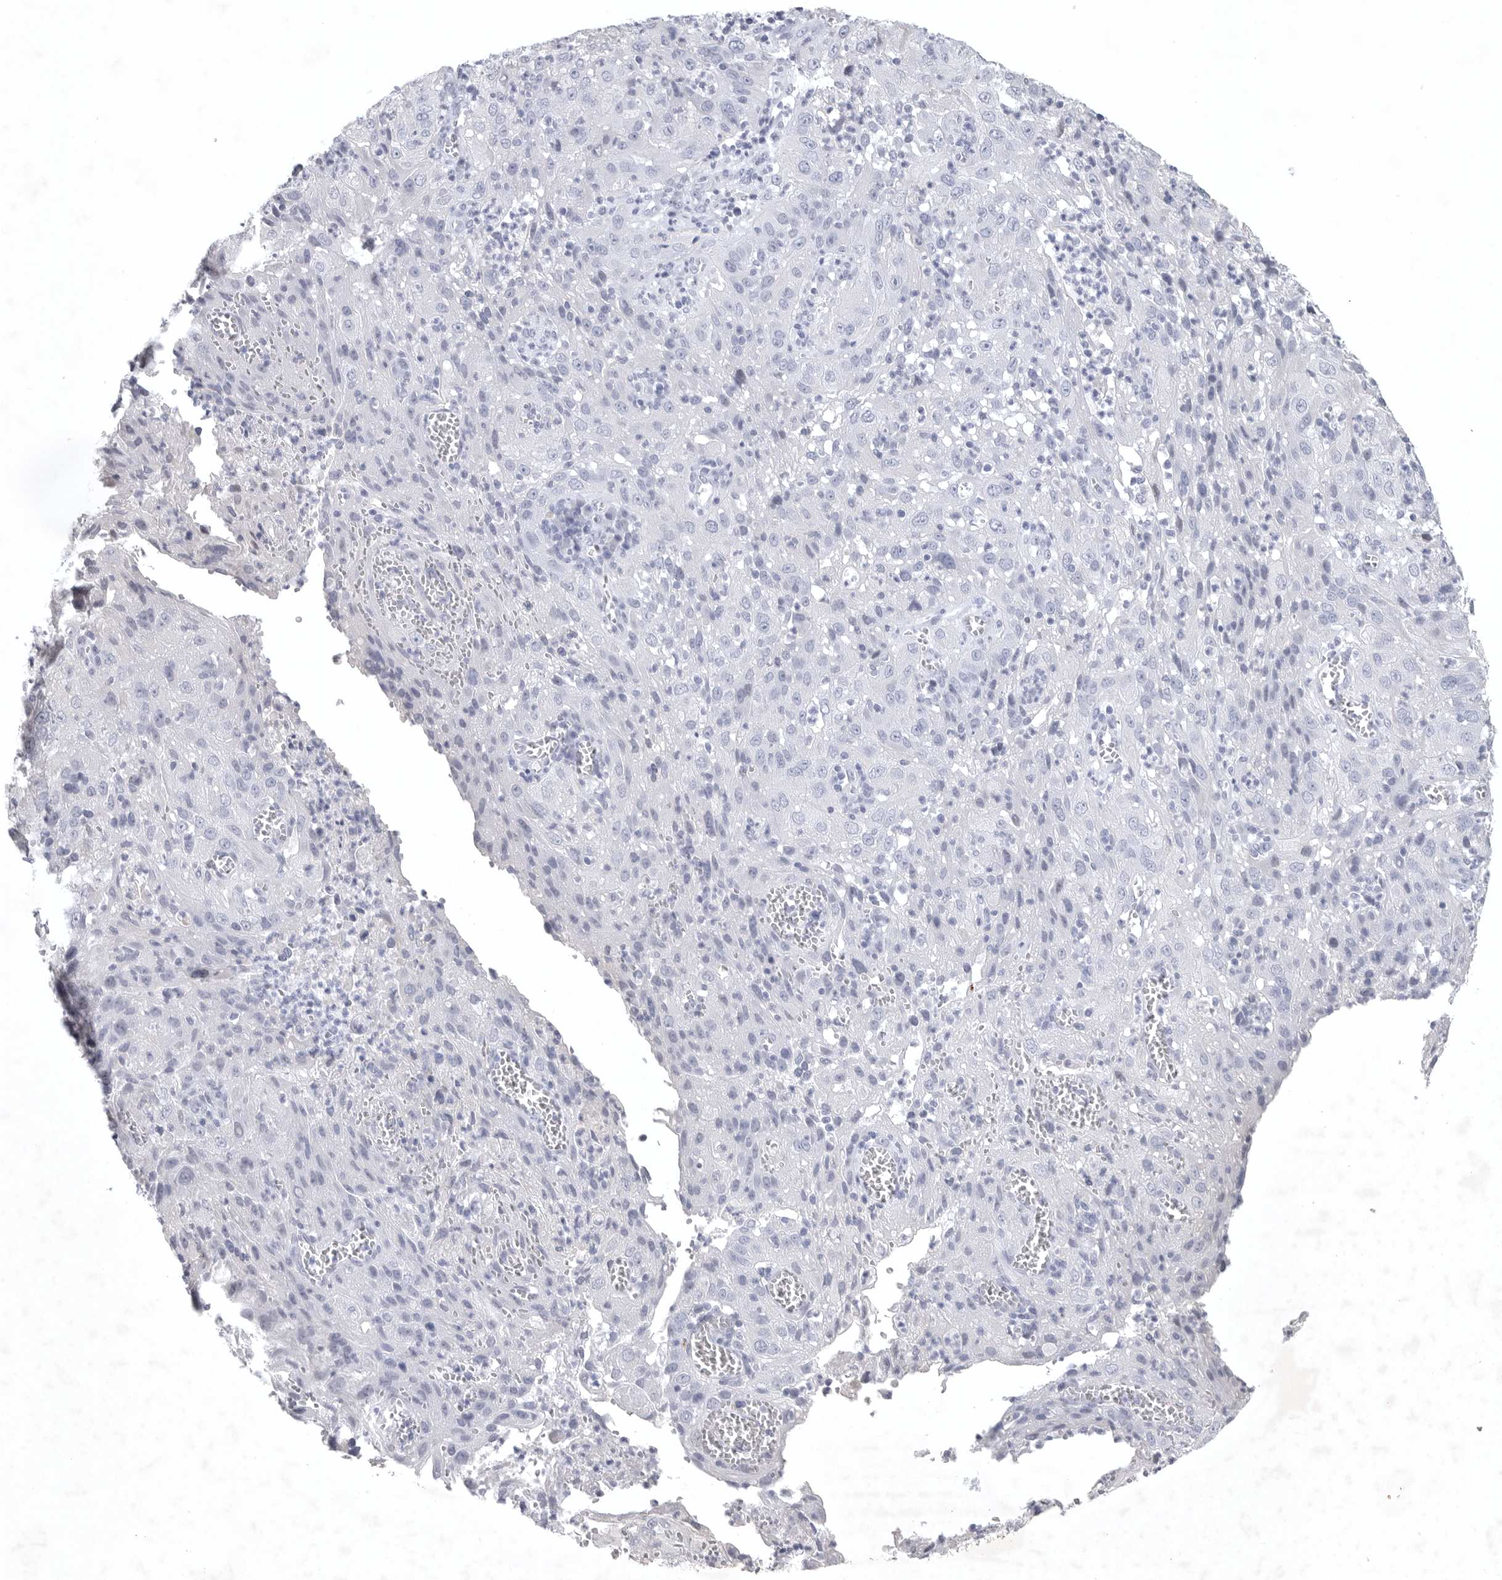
{"staining": {"intensity": "negative", "quantity": "none", "location": "none"}, "tissue": "cervical cancer", "cell_type": "Tumor cells", "image_type": "cancer", "snomed": [{"axis": "morphology", "description": "Squamous cell carcinoma, NOS"}, {"axis": "topography", "description": "Cervix"}], "caption": "Tumor cells show no significant expression in squamous cell carcinoma (cervical).", "gene": "TNR", "patient": {"sex": "female", "age": 32}}